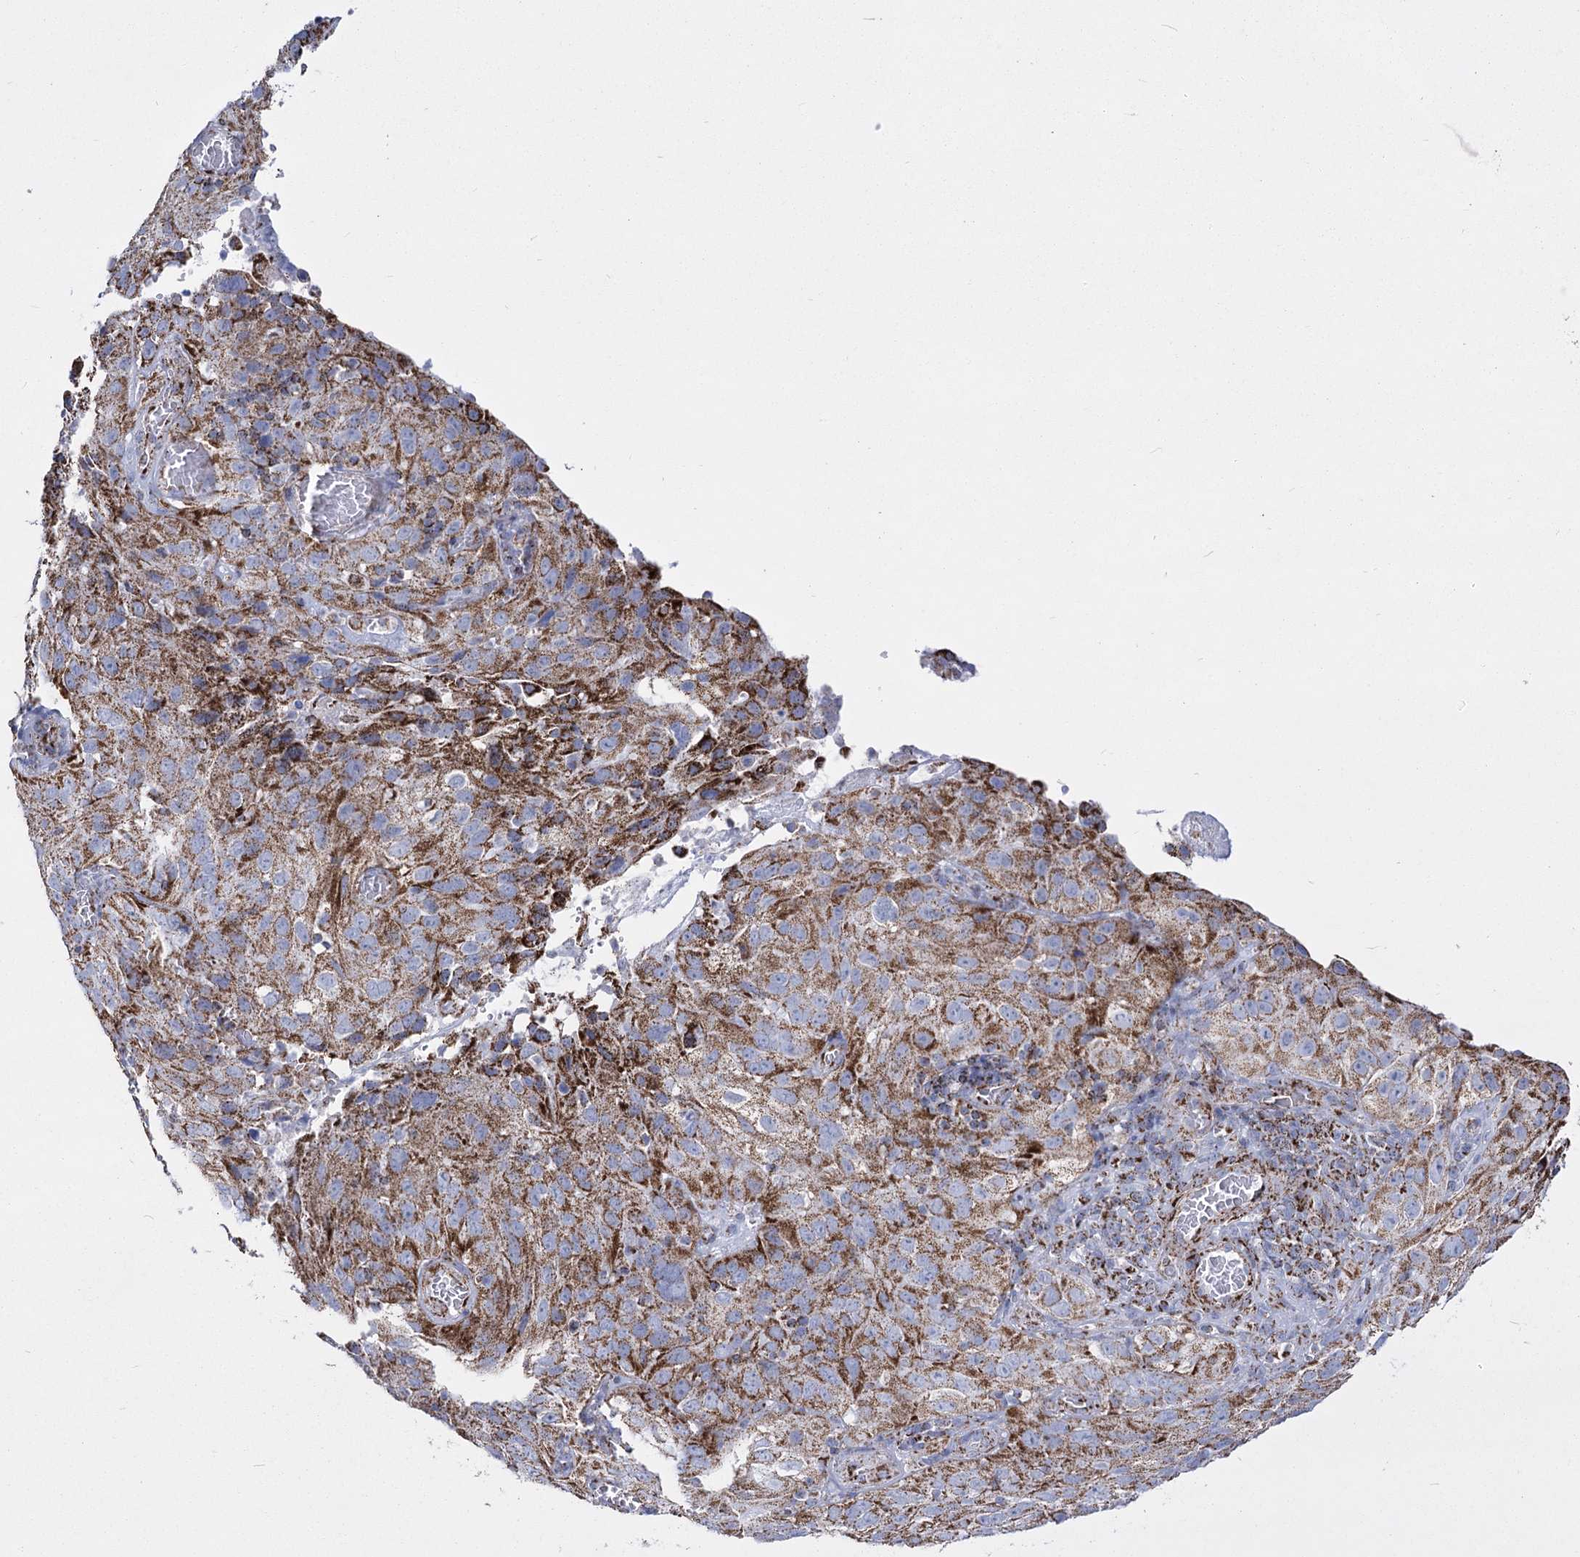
{"staining": {"intensity": "moderate", "quantity": ">75%", "location": "cytoplasmic/membranous"}, "tissue": "cervical cancer", "cell_type": "Tumor cells", "image_type": "cancer", "snomed": [{"axis": "morphology", "description": "Squamous cell carcinoma, NOS"}, {"axis": "topography", "description": "Cervix"}], "caption": "Human squamous cell carcinoma (cervical) stained with a brown dye exhibits moderate cytoplasmic/membranous positive positivity in about >75% of tumor cells.", "gene": "PDHB", "patient": {"sex": "female", "age": 32}}